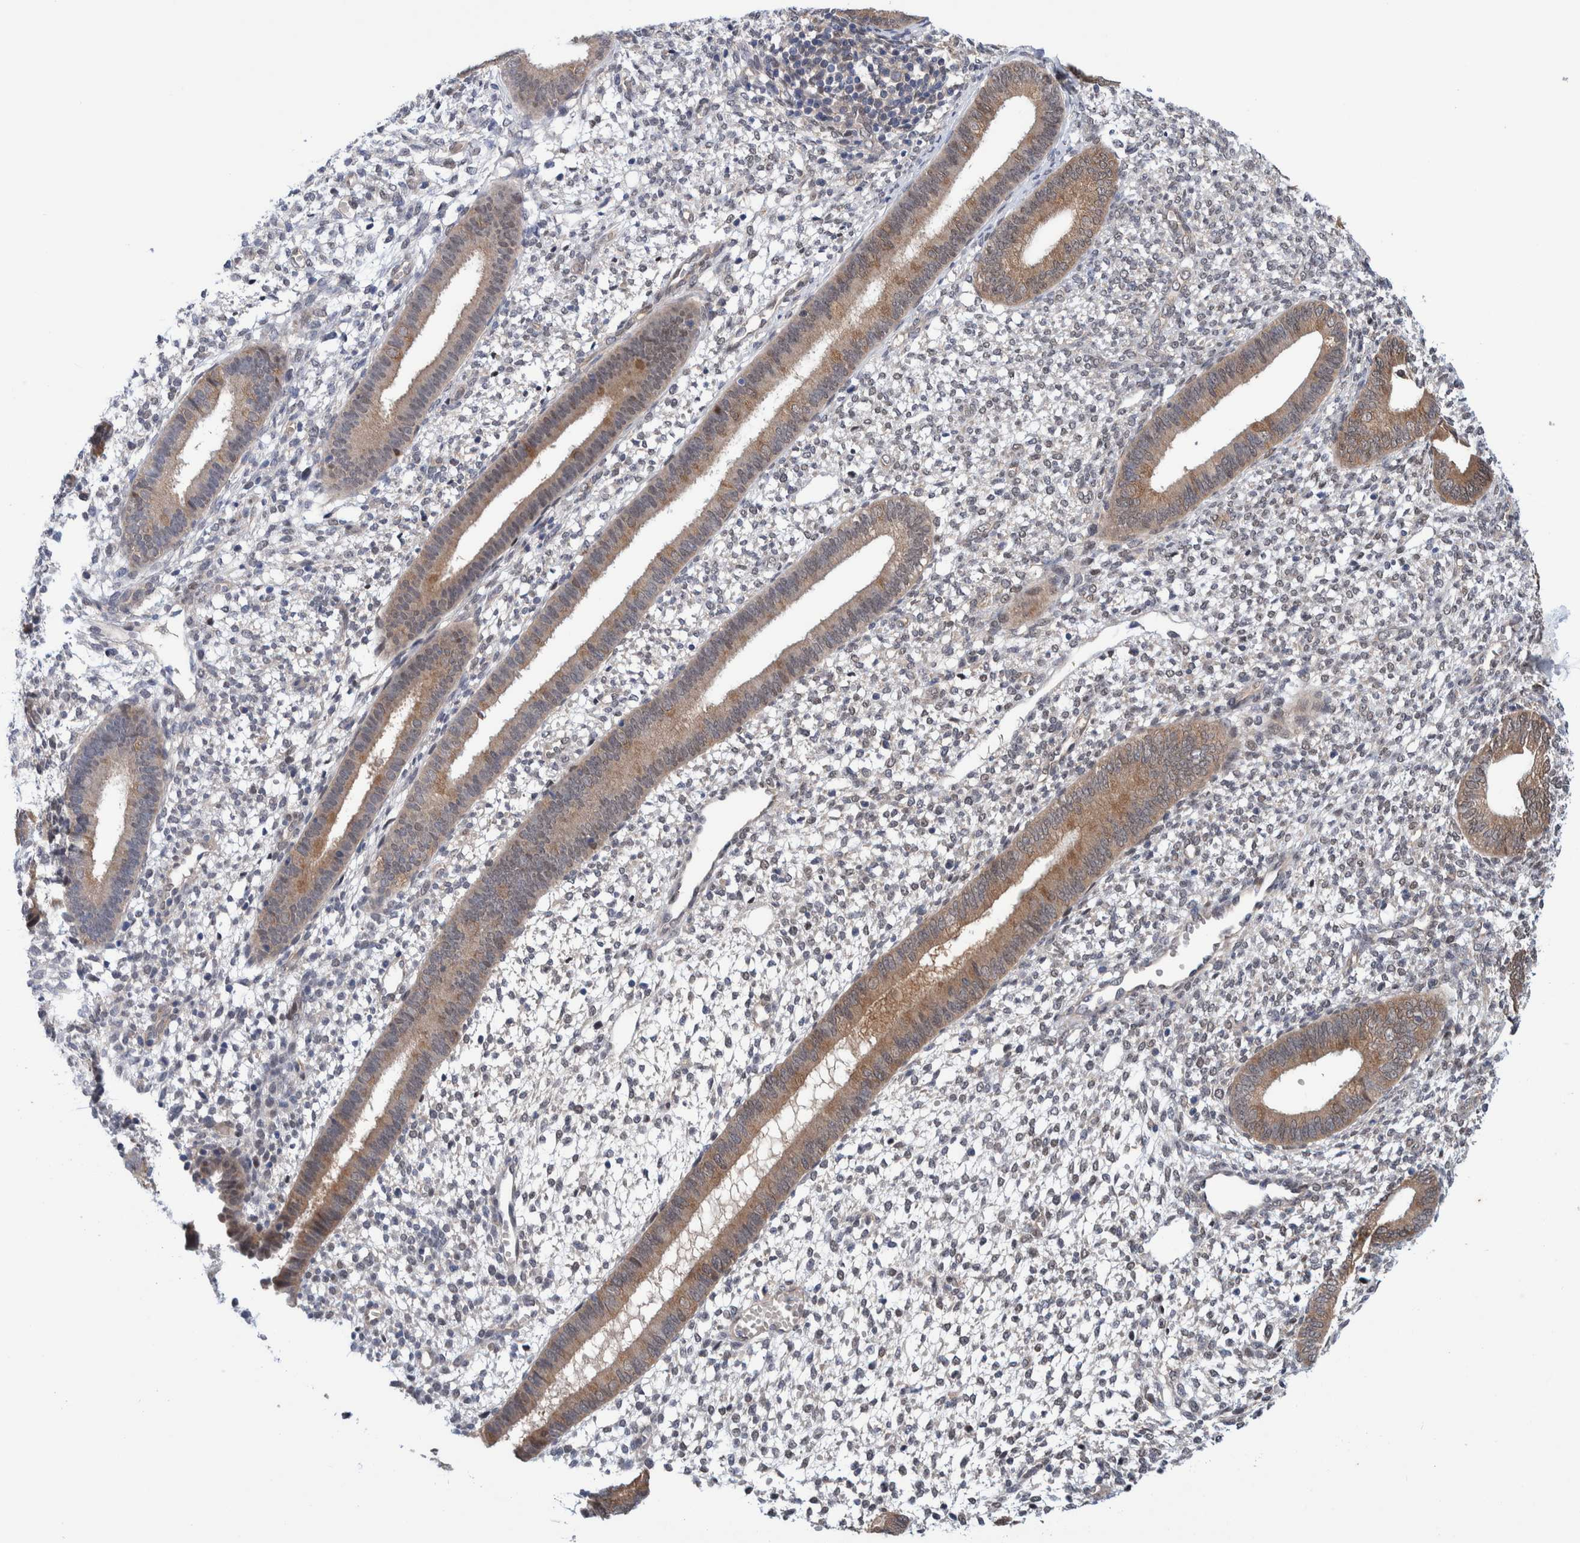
{"staining": {"intensity": "weak", "quantity": "<25%", "location": "cytoplasmic/membranous"}, "tissue": "endometrium", "cell_type": "Cells in endometrial stroma", "image_type": "normal", "snomed": [{"axis": "morphology", "description": "Normal tissue, NOS"}, {"axis": "topography", "description": "Endometrium"}], "caption": "Immunohistochemistry image of normal endometrium: endometrium stained with DAB (3,3'-diaminobenzidine) demonstrates no significant protein positivity in cells in endometrial stroma. Nuclei are stained in blue.", "gene": "PFAS", "patient": {"sex": "female", "age": 46}}